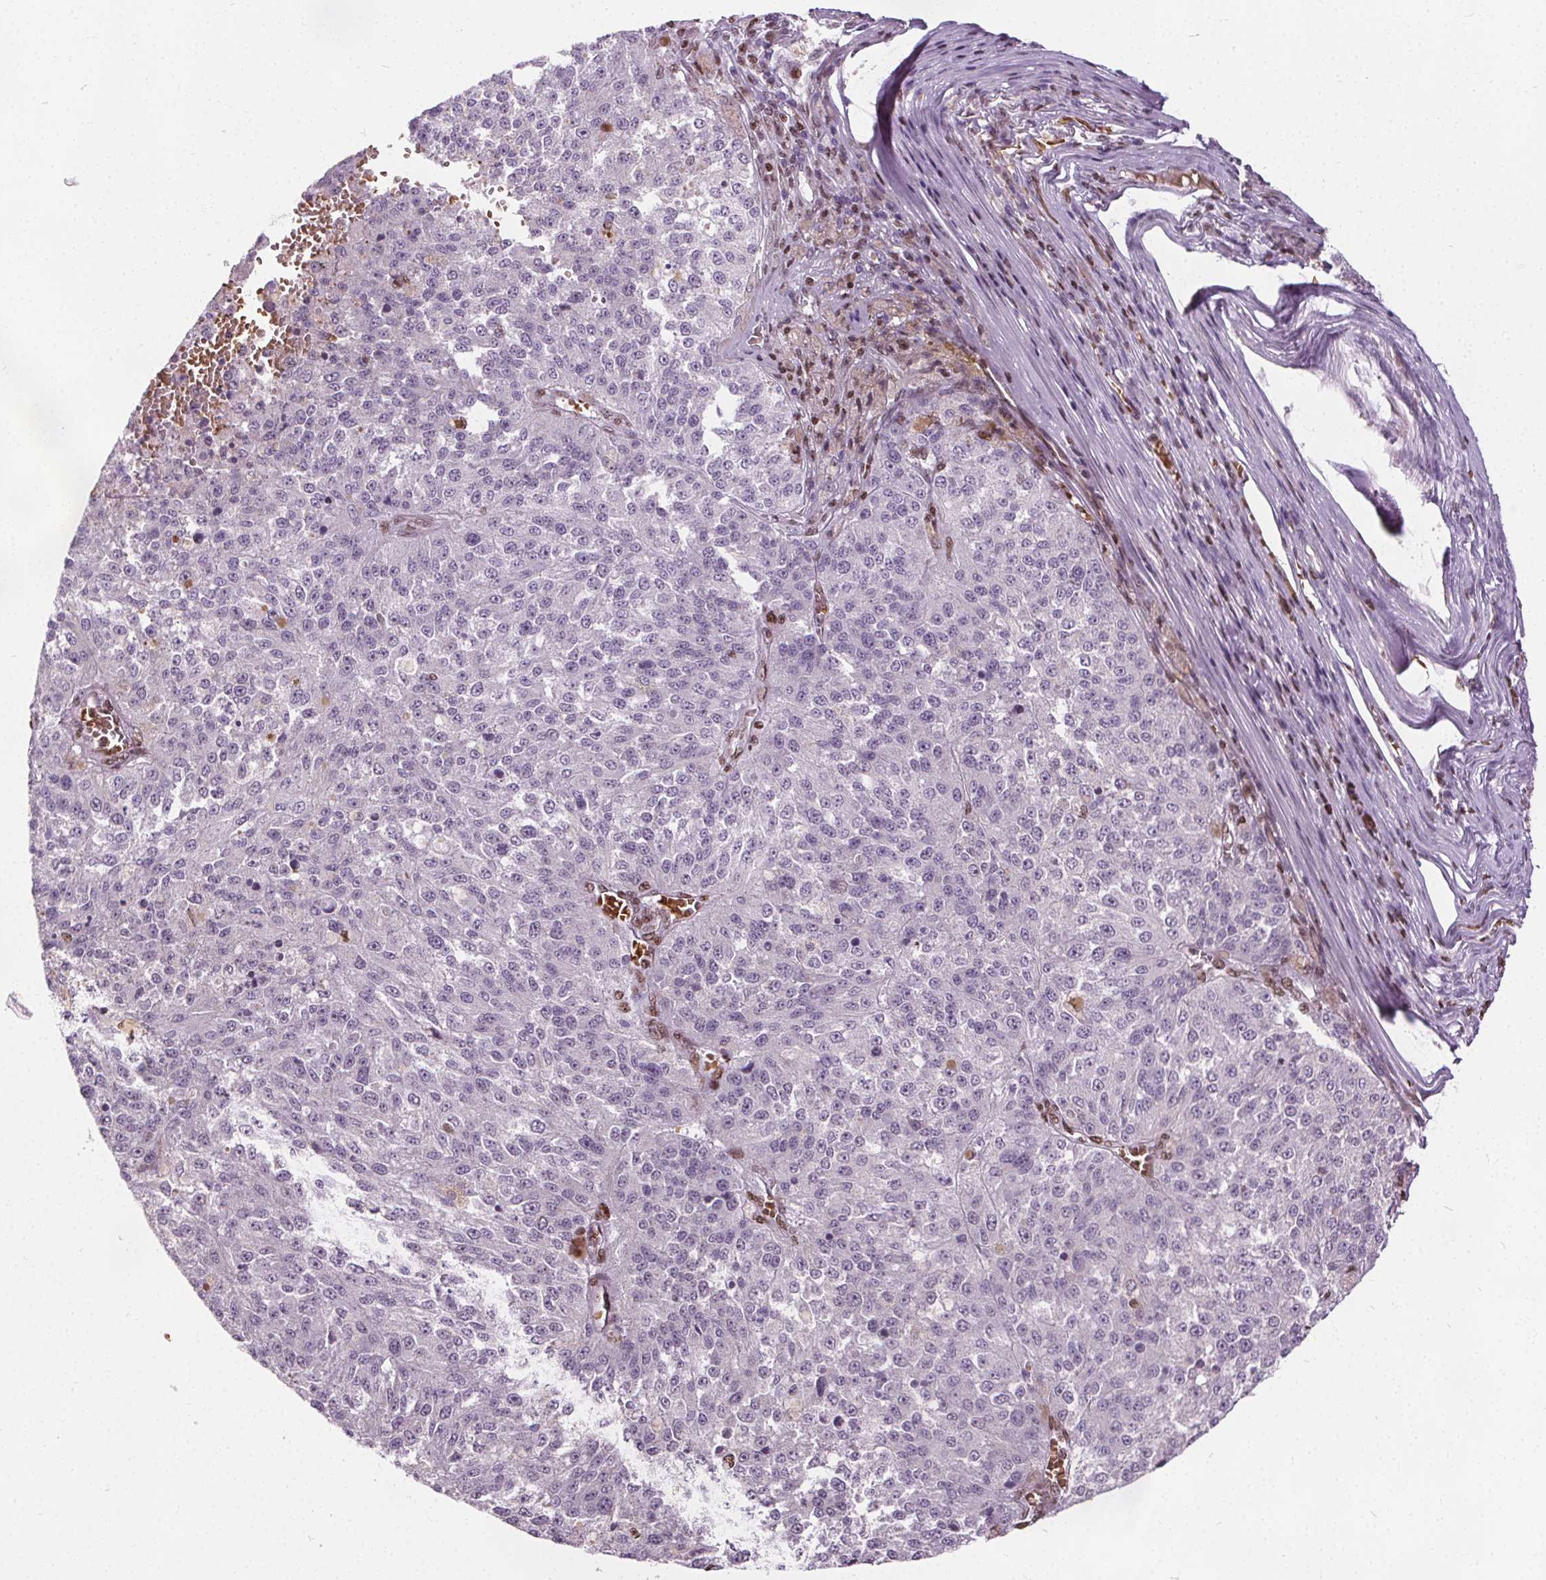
{"staining": {"intensity": "negative", "quantity": "none", "location": "none"}, "tissue": "melanoma", "cell_type": "Tumor cells", "image_type": "cancer", "snomed": [{"axis": "morphology", "description": "Malignant melanoma, Metastatic site"}, {"axis": "topography", "description": "Lymph node"}], "caption": "Immunohistochemistry image of human malignant melanoma (metastatic site) stained for a protein (brown), which exhibits no staining in tumor cells.", "gene": "ISLR2", "patient": {"sex": "female", "age": 64}}